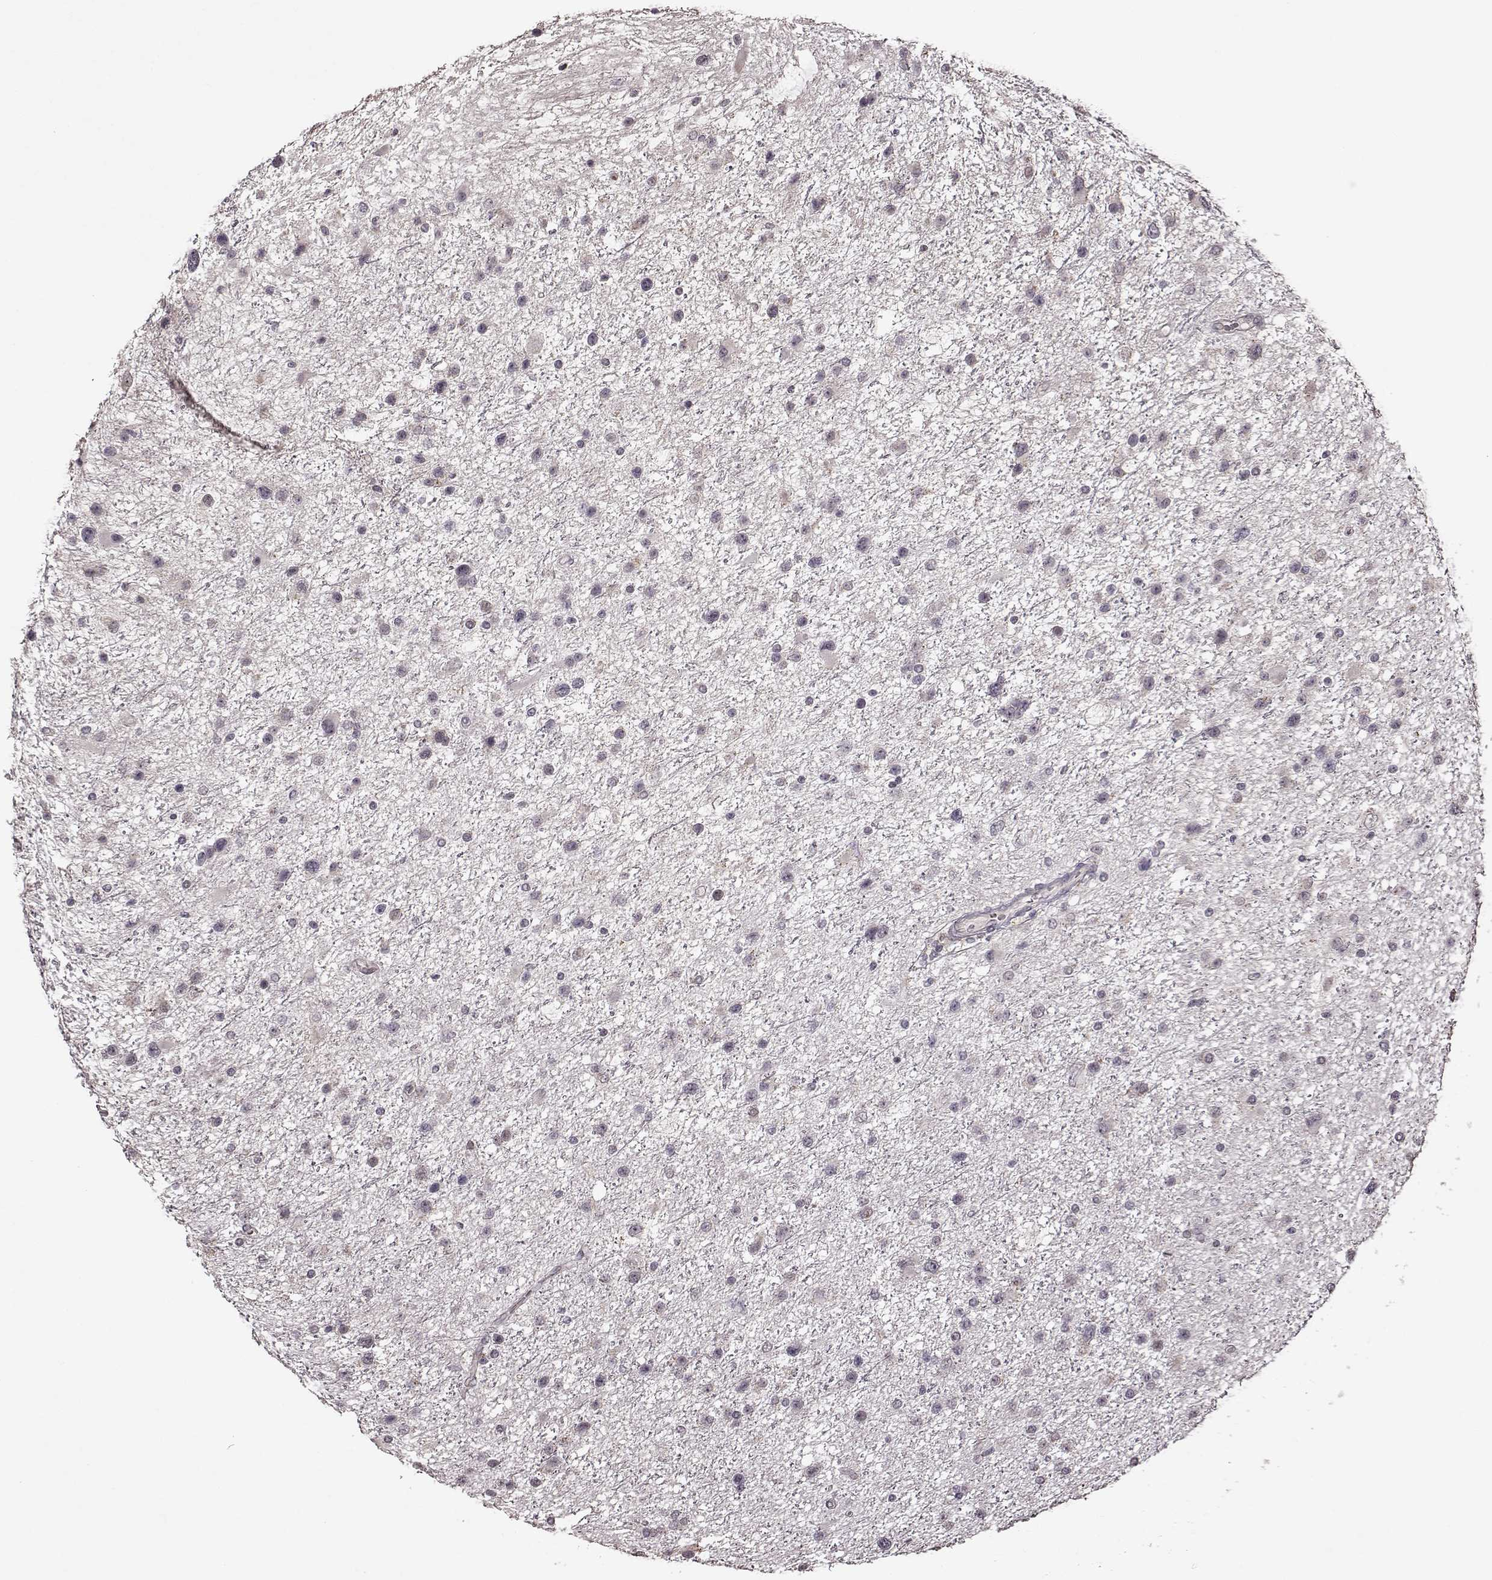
{"staining": {"intensity": "negative", "quantity": "none", "location": "none"}, "tissue": "glioma", "cell_type": "Tumor cells", "image_type": "cancer", "snomed": [{"axis": "morphology", "description": "Glioma, malignant, Low grade"}, {"axis": "topography", "description": "Brain"}], "caption": "Glioma was stained to show a protein in brown. There is no significant staining in tumor cells. (DAB IHC visualized using brightfield microscopy, high magnification).", "gene": "CRB1", "patient": {"sex": "female", "age": 32}}